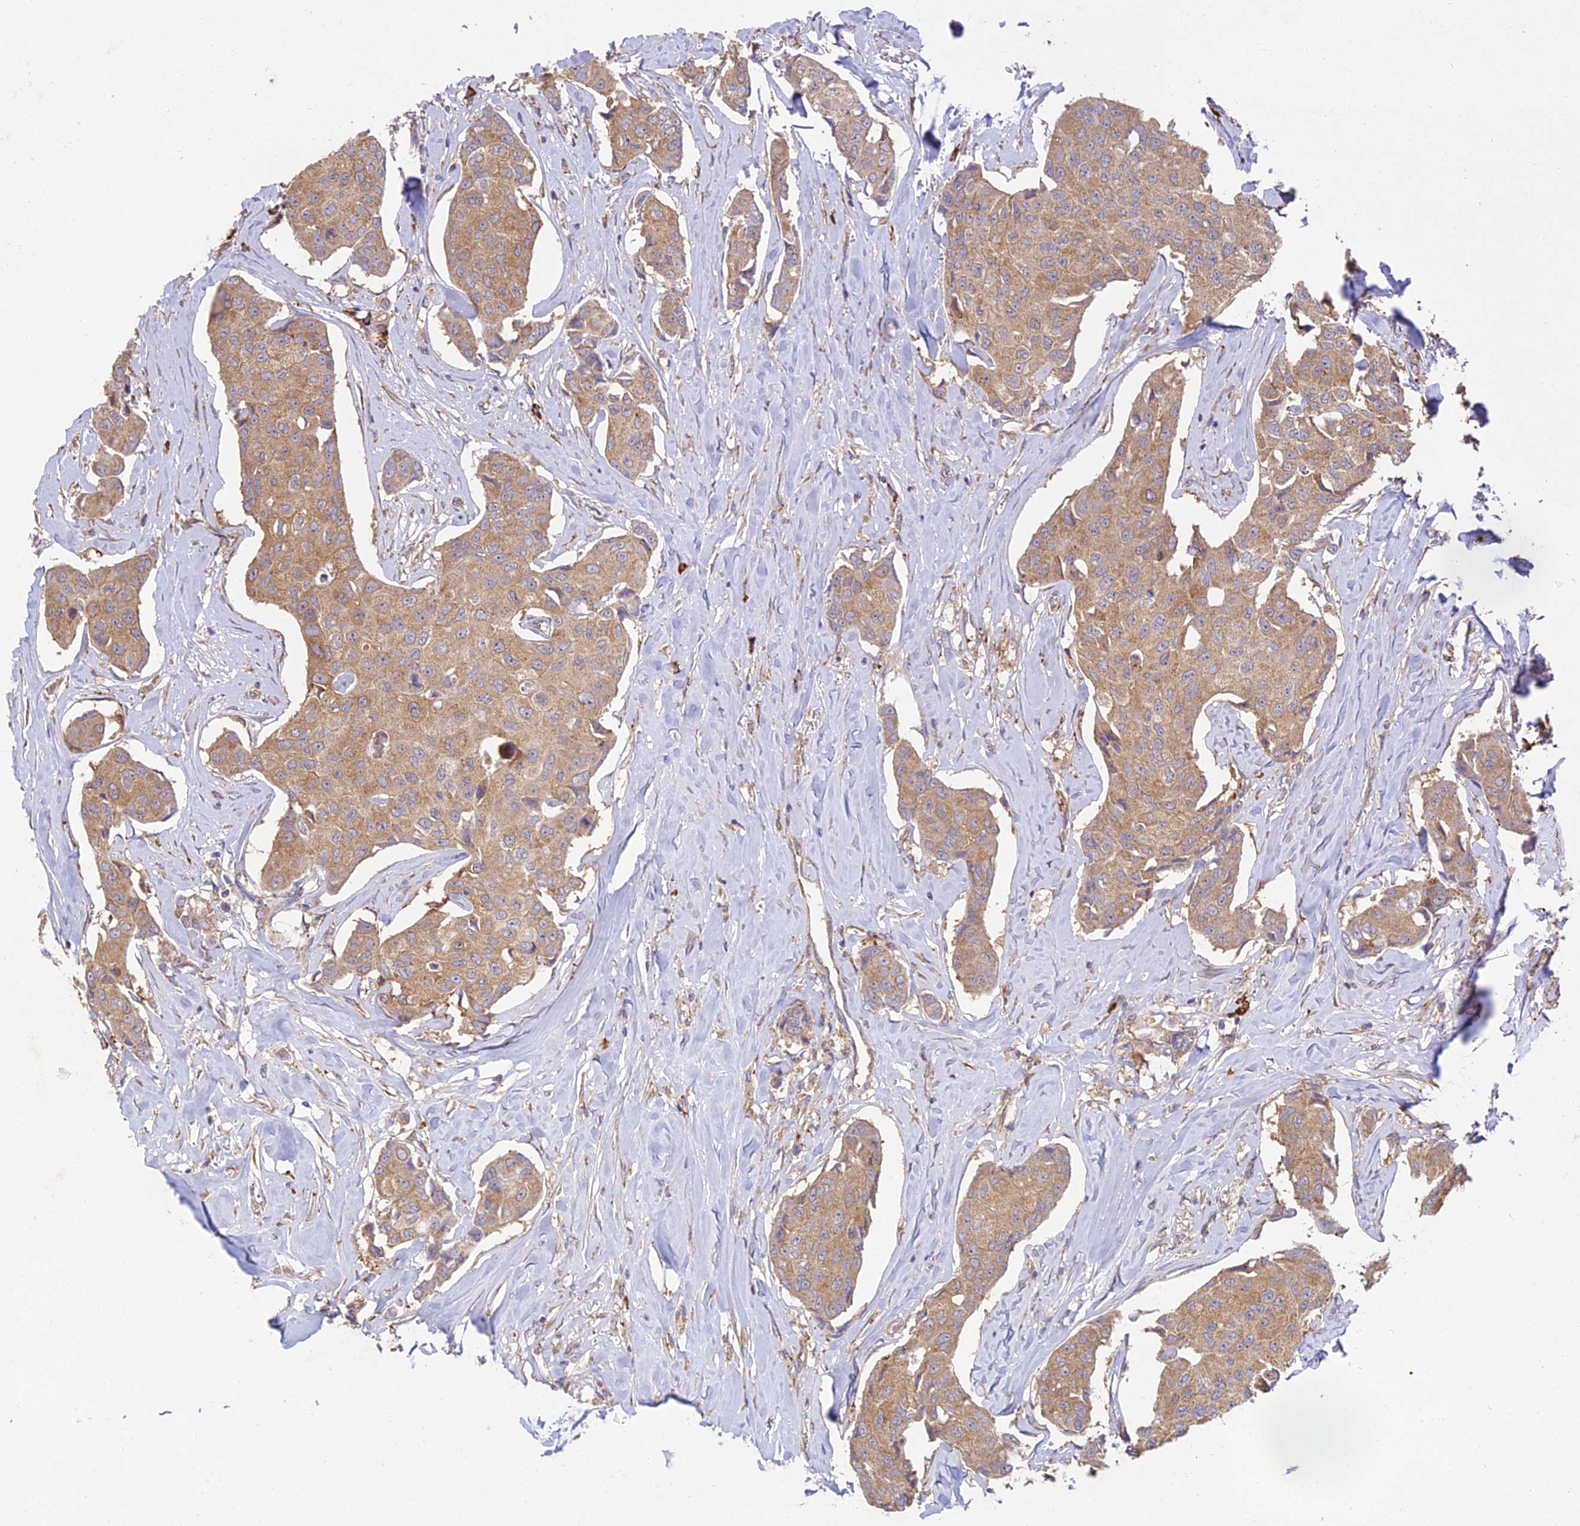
{"staining": {"intensity": "moderate", "quantity": ">75%", "location": "cytoplasmic/membranous"}, "tissue": "breast cancer", "cell_type": "Tumor cells", "image_type": "cancer", "snomed": [{"axis": "morphology", "description": "Duct carcinoma"}, {"axis": "topography", "description": "Breast"}], "caption": "Immunohistochemical staining of human breast cancer shows medium levels of moderate cytoplasmic/membranous protein positivity in approximately >75% of tumor cells.", "gene": "NXNL2", "patient": {"sex": "female", "age": 80}}